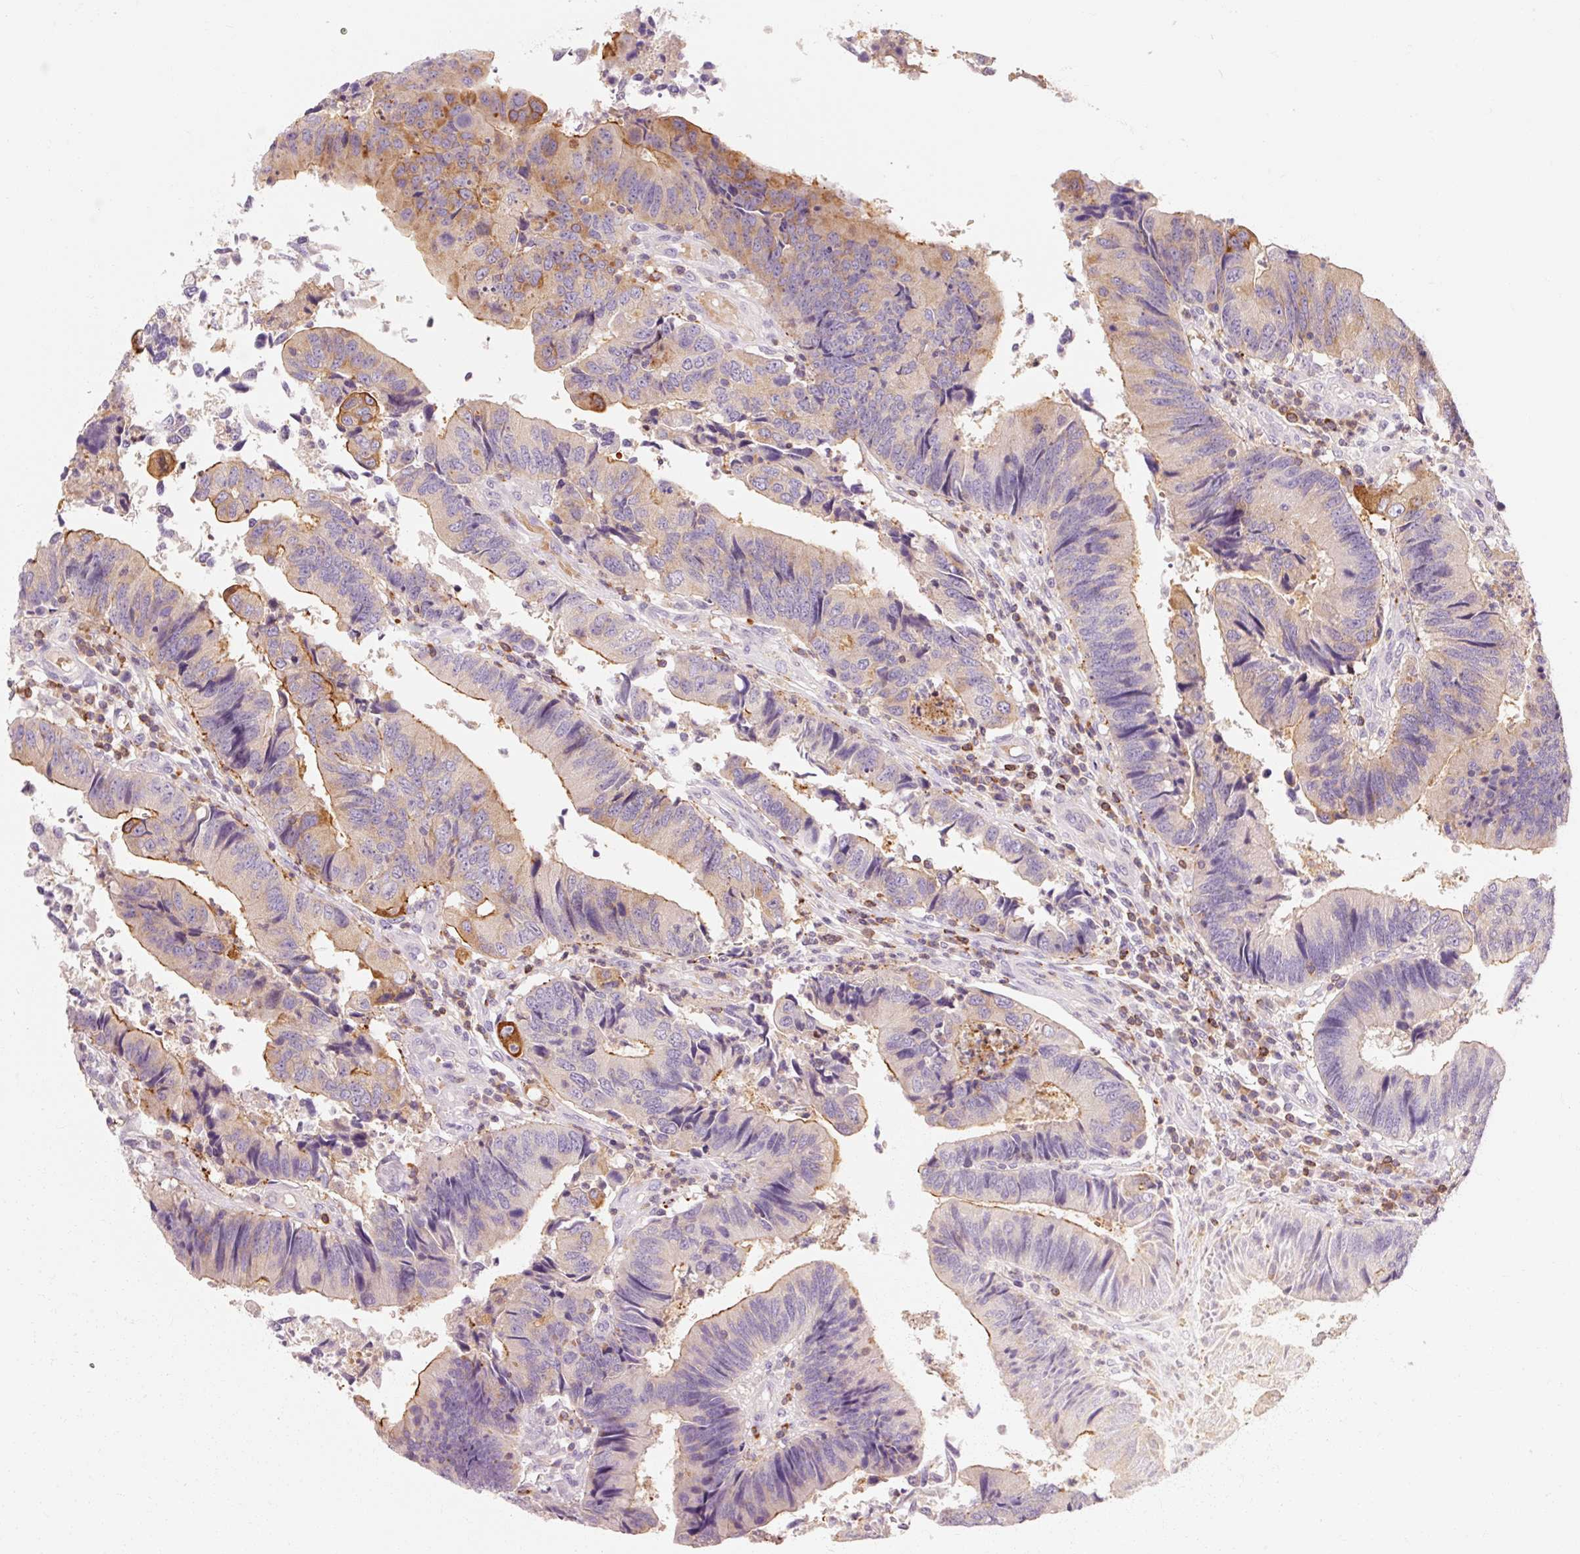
{"staining": {"intensity": "moderate", "quantity": "<25%", "location": "cytoplasmic/membranous"}, "tissue": "colorectal cancer", "cell_type": "Tumor cells", "image_type": "cancer", "snomed": [{"axis": "morphology", "description": "Adenocarcinoma, NOS"}, {"axis": "topography", "description": "Colon"}], "caption": "The micrograph exhibits immunohistochemical staining of colorectal adenocarcinoma. There is moderate cytoplasmic/membranous expression is appreciated in about <25% of tumor cells. Nuclei are stained in blue.", "gene": "OR8K1", "patient": {"sex": "female", "age": 67}}